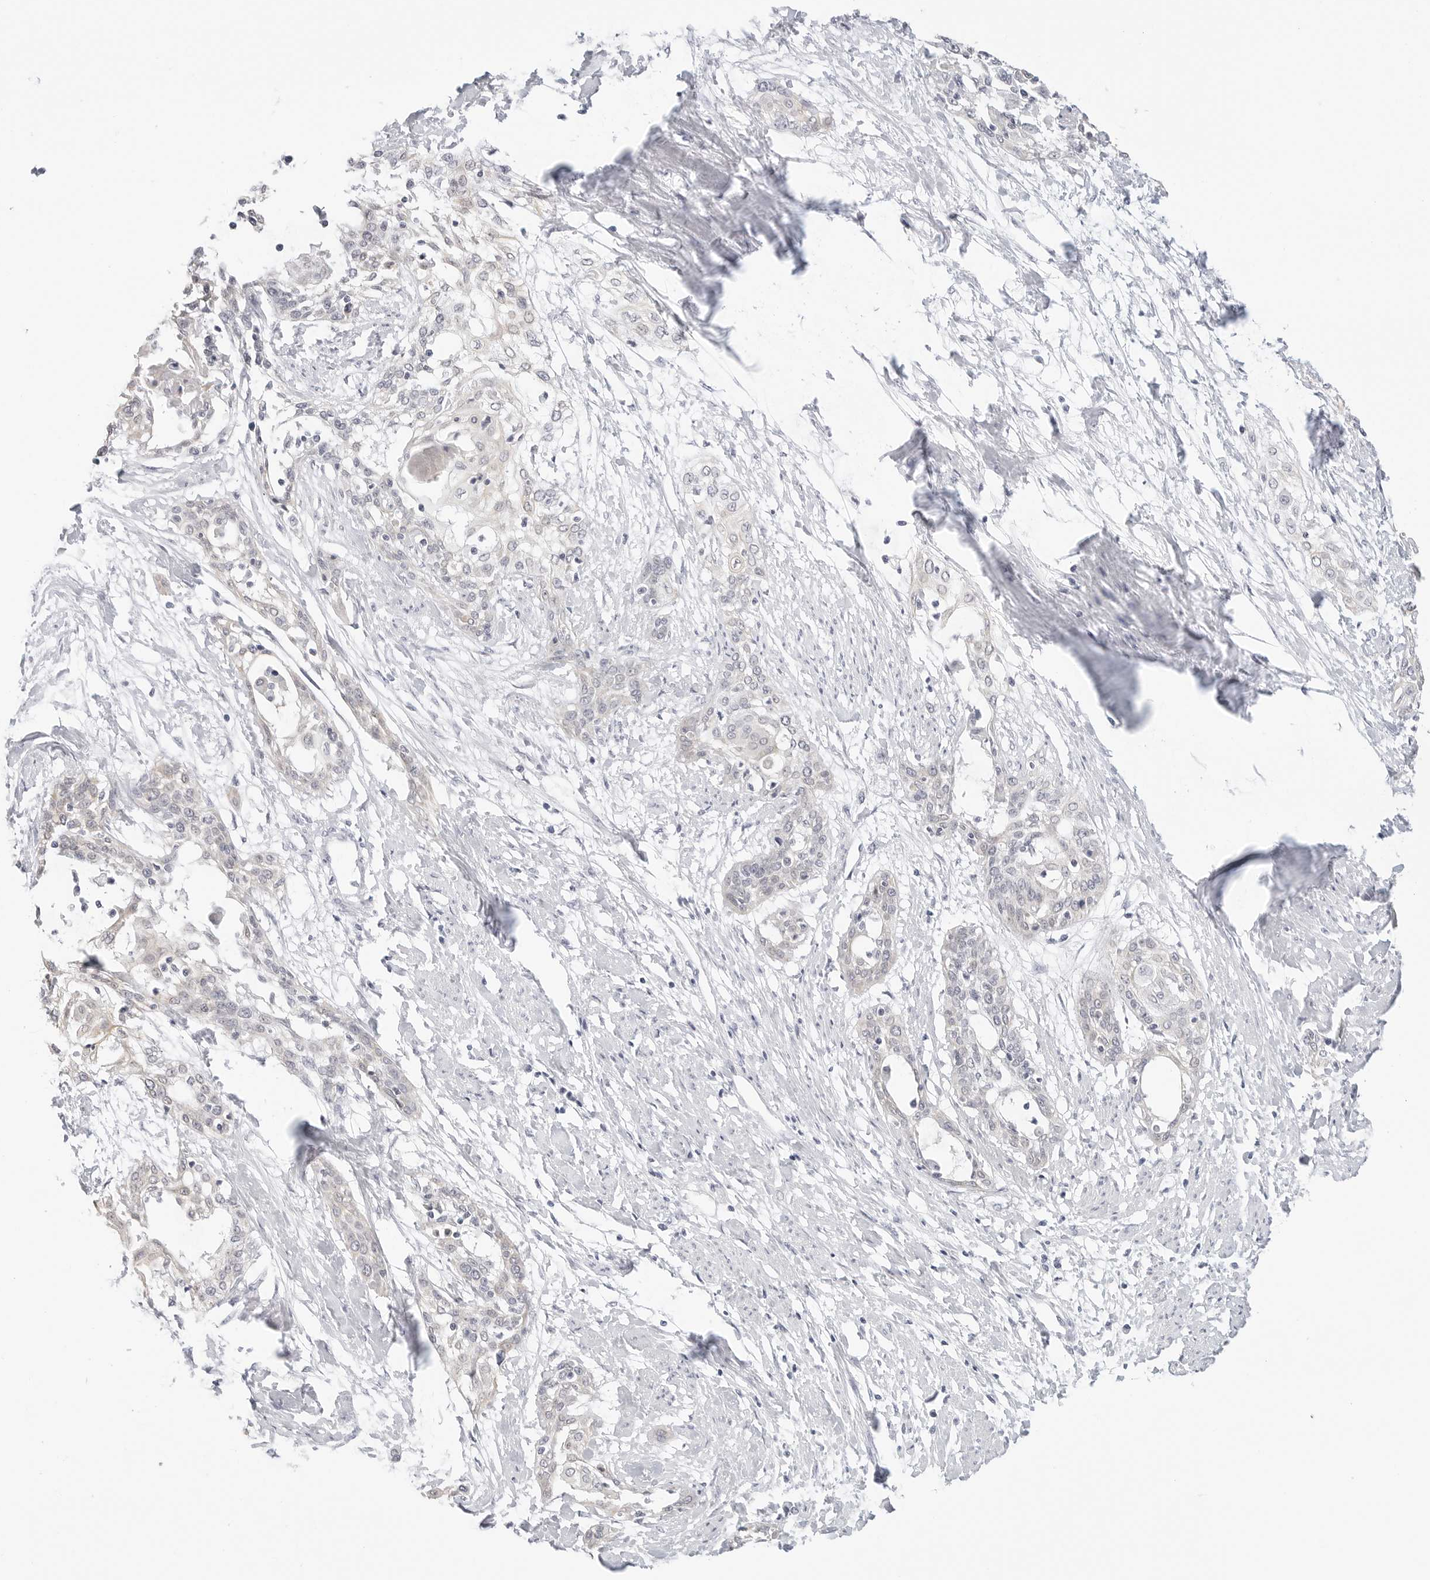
{"staining": {"intensity": "negative", "quantity": "none", "location": "none"}, "tissue": "cervical cancer", "cell_type": "Tumor cells", "image_type": "cancer", "snomed": [{"axis": "morphology", "description": "Squamous cell carcinoma, NOS"}, {"axis": "topography", "description": "Cervix"}], "caption": "Immunohistochemistry of cervical squamous cell carcinoma reveals no positivity in tumor cells.", "gene": "HMGCS2", "patient": {"sex": "female", "age": 57}}